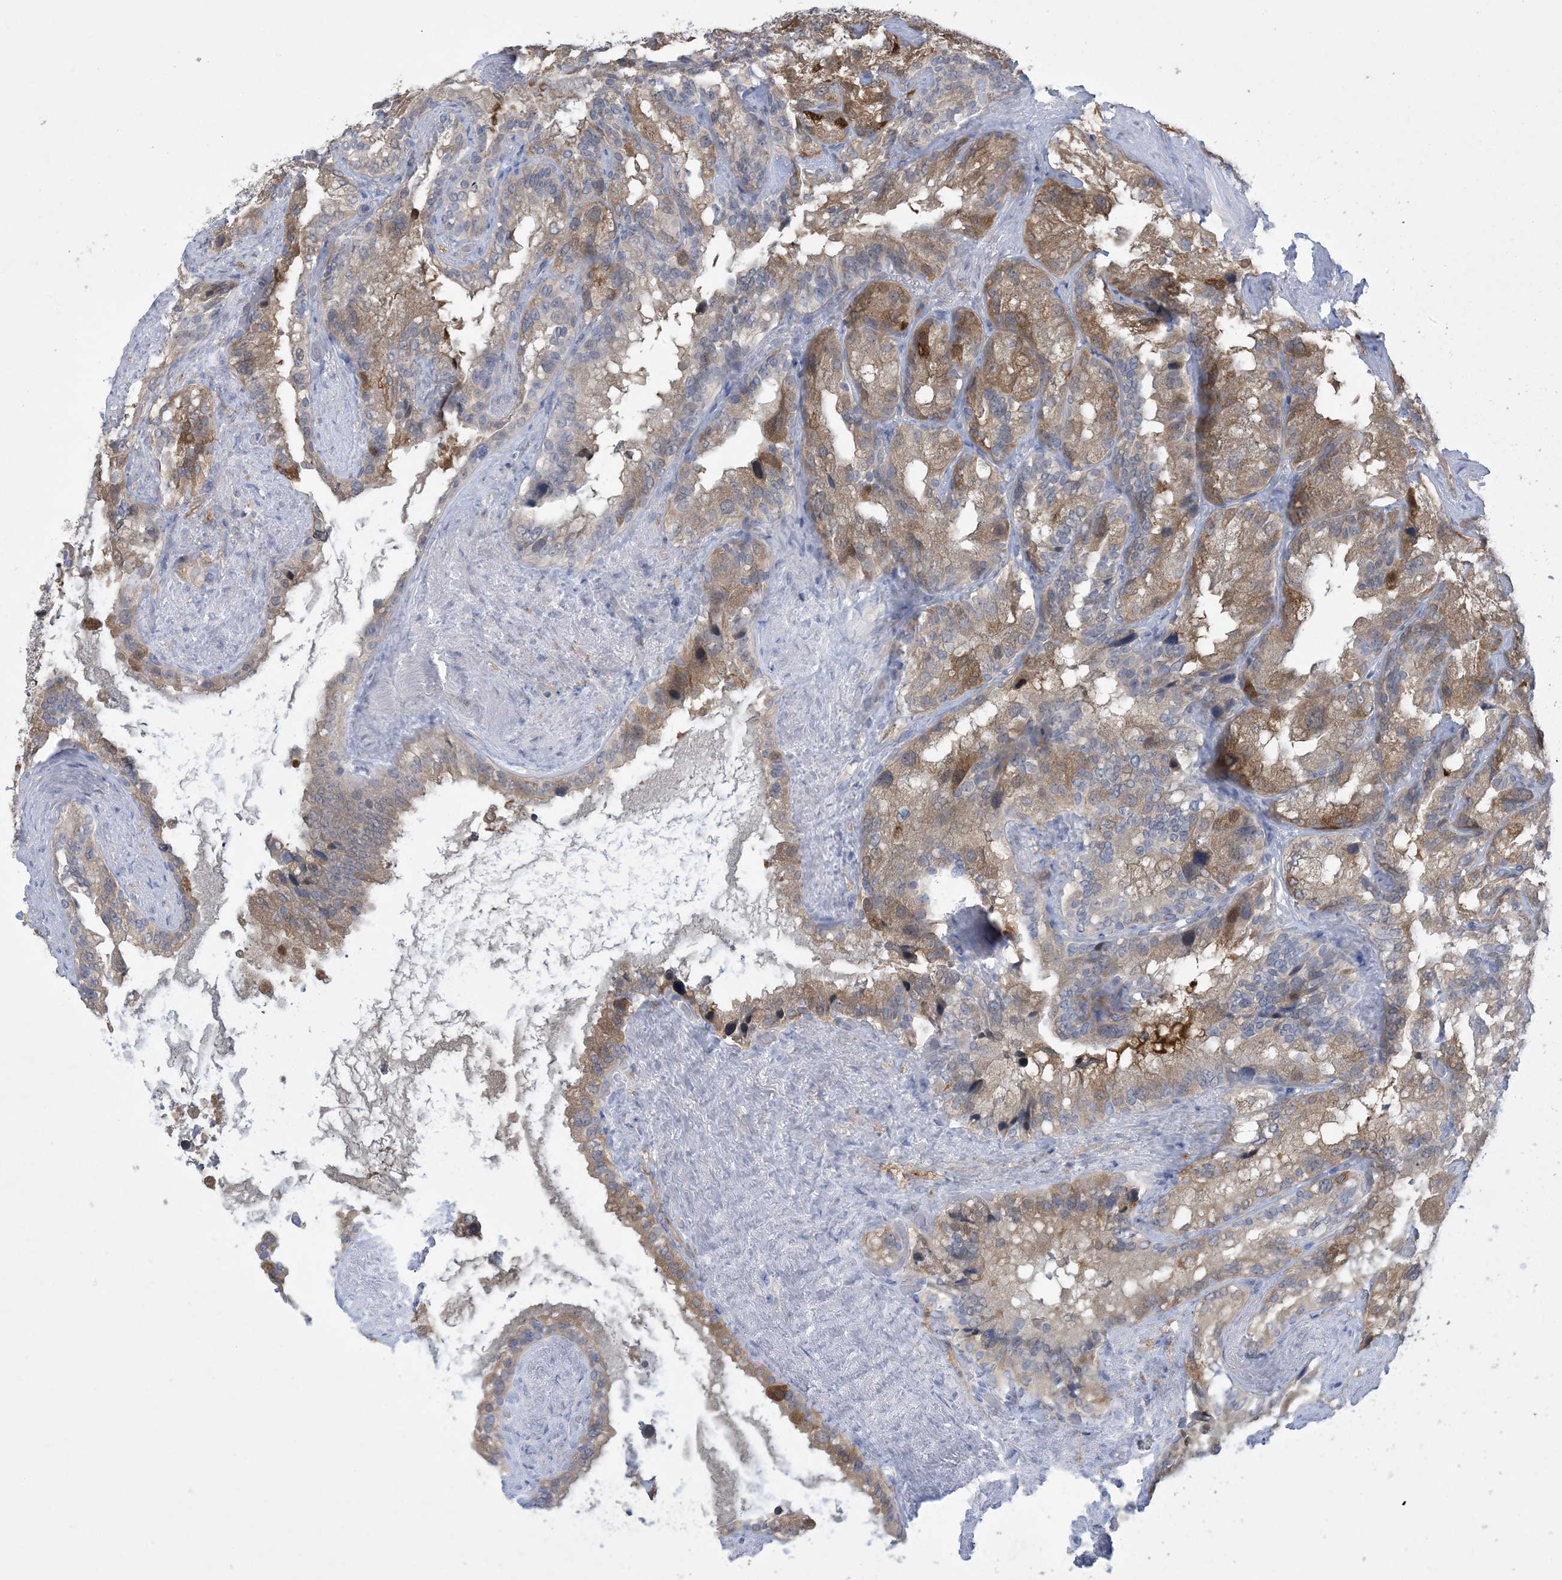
{"staining": {"intensity": "moderate", "quantity": ">75%", "location": "cytoplasmic/membranous"}, "tissue": "seminal vesicle", "cell_type": "Glandular cells", "image_type": "normal", "snomed": [{"axis": "morphology", "description": "Normal tissue, NOS"}, {"axis": "topography", "description": "Prostate"}, {"axis": "topography", "description": "Seminal veicle"}], "caption": "Protein staining of normal seminal vesicle reveals moderate cytoplasmic/membranous positivity in about >75% of glandular cells.", "gene": "HMGCS1", "patient": {"sex": "male", "age": 68}}